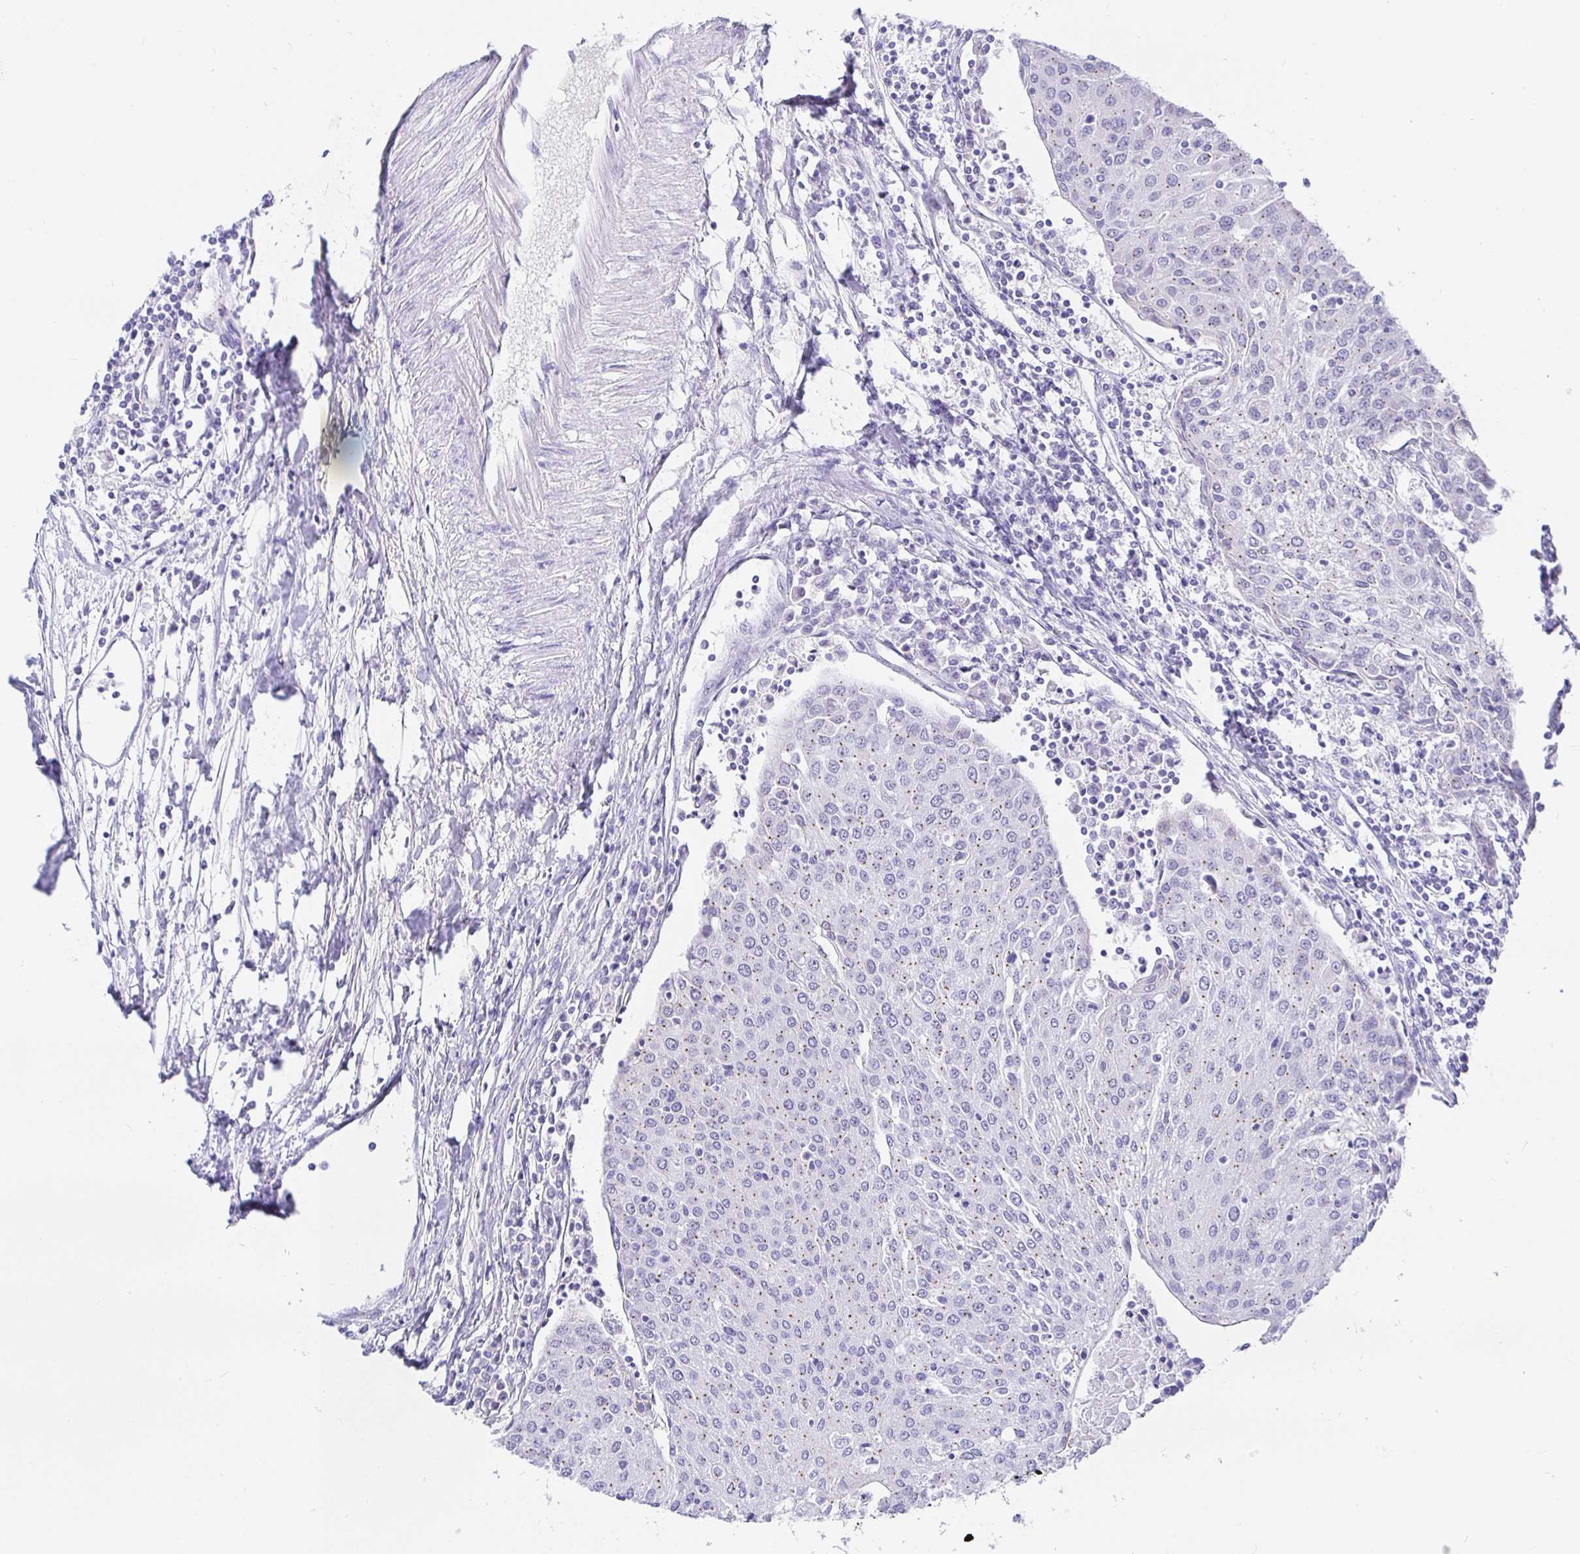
{"staining": {"intensity": "weak", "quantity": "<25%", "location": "cytoplasmic/membranous"}, "tissue": "urothelial cancer", "cell_type": "Tumor cells", "image_type": "cancer", "snomed": [{"axis": "morphology", "description": "Urothelial carcinoma, High grade"}, {"axis": "topography", "description": "Urinary bladder"}], "caption": "An image of urothelial cancer stained for a protein displays no brown staining in tumor cells. (Stains: DAB IHC with hematoxylin counter stain, Microscopy: brightfield microscopy at high magnification).", "gene": "EZHIP", "patient": {"sex": "female", "age": 85}}